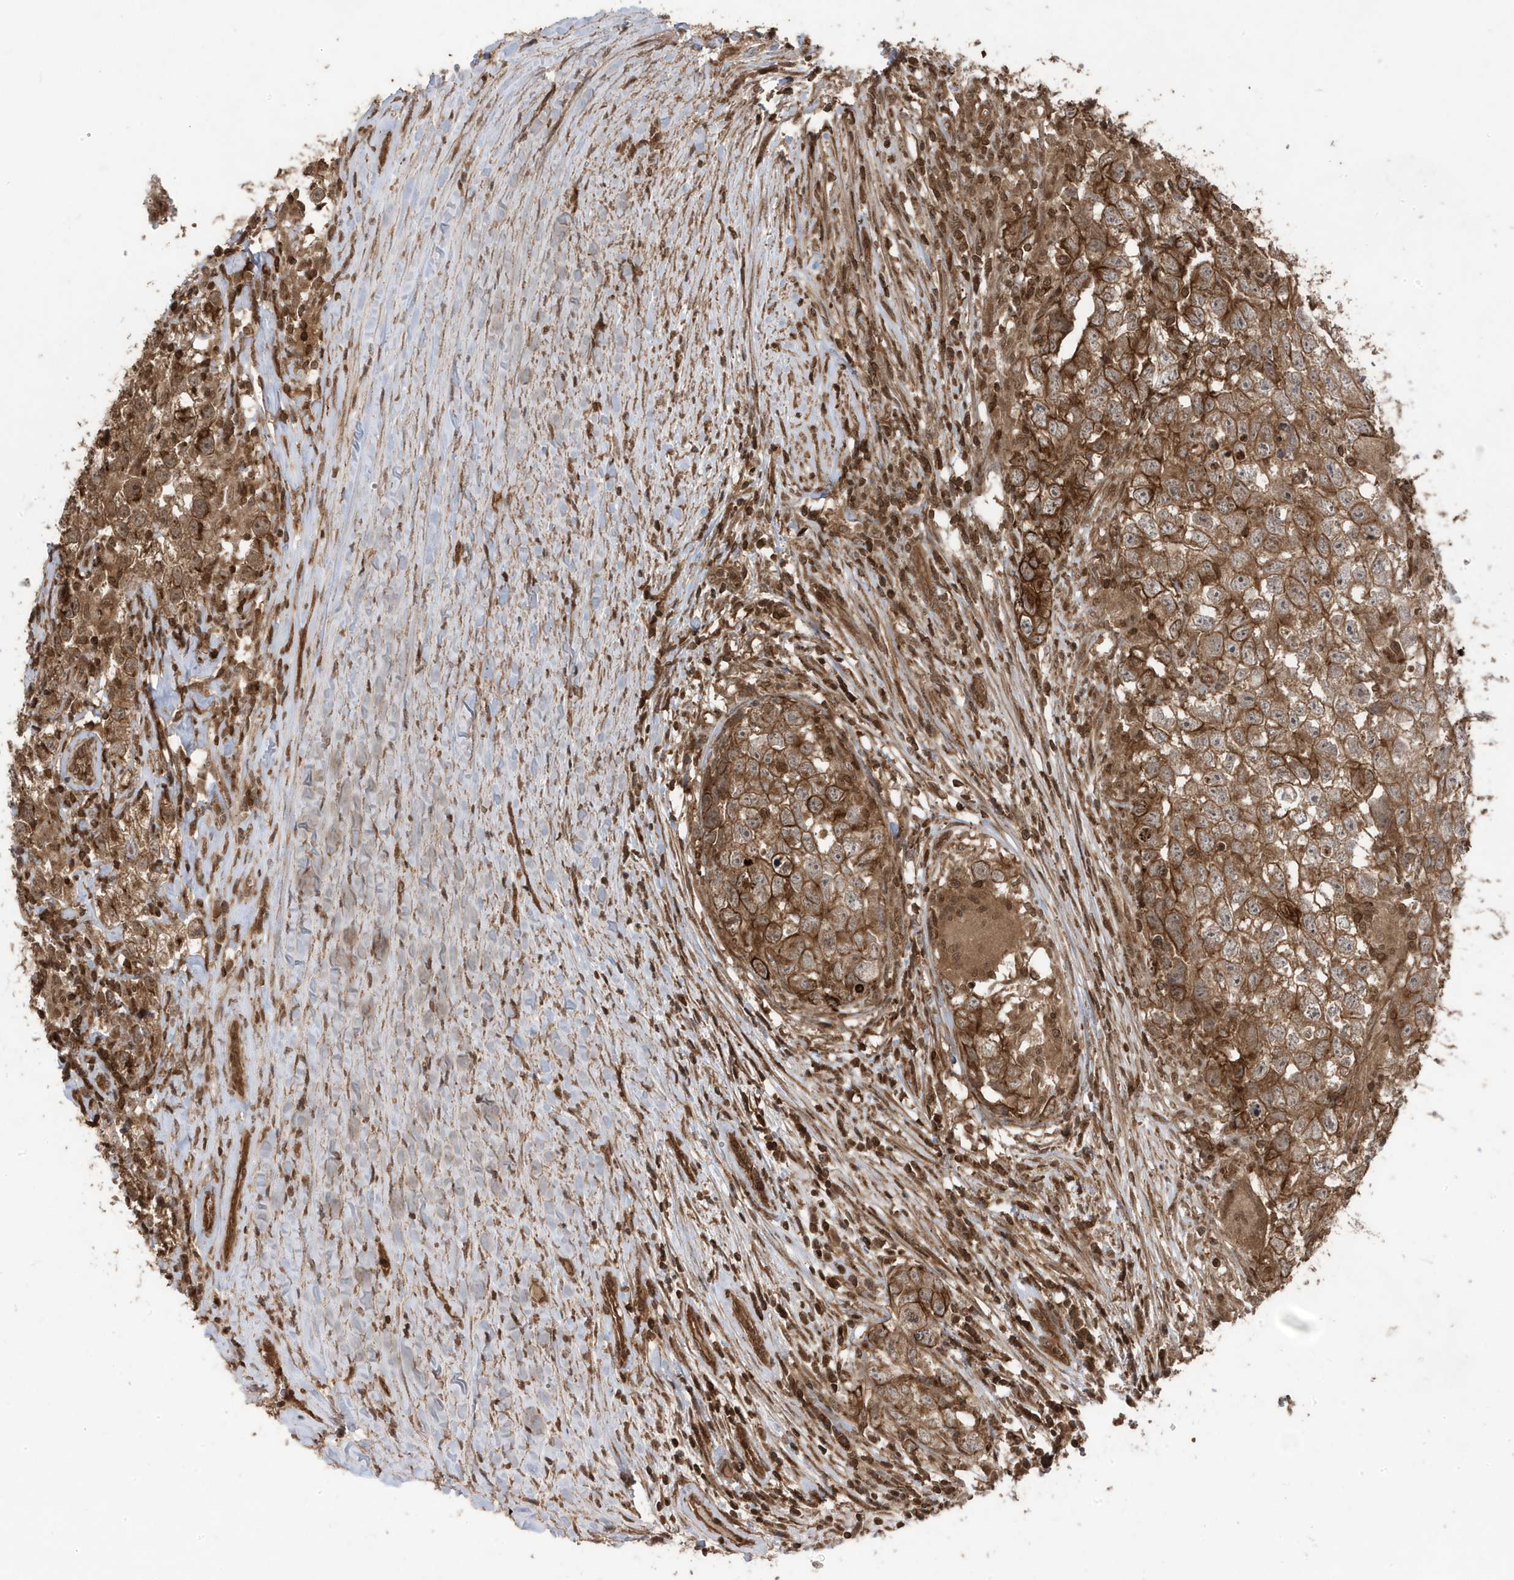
{"staining": {"intensity": "moderate", "quantity": ">75%", "location": "cytoplasmic/membranous"}, "tissue": "testis cancer", "cell_type": "Tumor cells", "image_type": "cancer", "snomed": [{"axis": "morphology", "description": "Seminoma, NOS"}, {"axis": "morphology", "description": "Carcinoma, Embryonal, NOS"}, {"axis": "topography", "description": "Testis"}], "caption": "A high-resolution histopathology image shows IHC staining of testis cancer (embryonal carcinoma), which displays moderate cytoplasmic/membranous positivity in approximately >75% of tumor cells.", "gene": "ASAP1", "patient": {"sex": "male", "age": 43}}